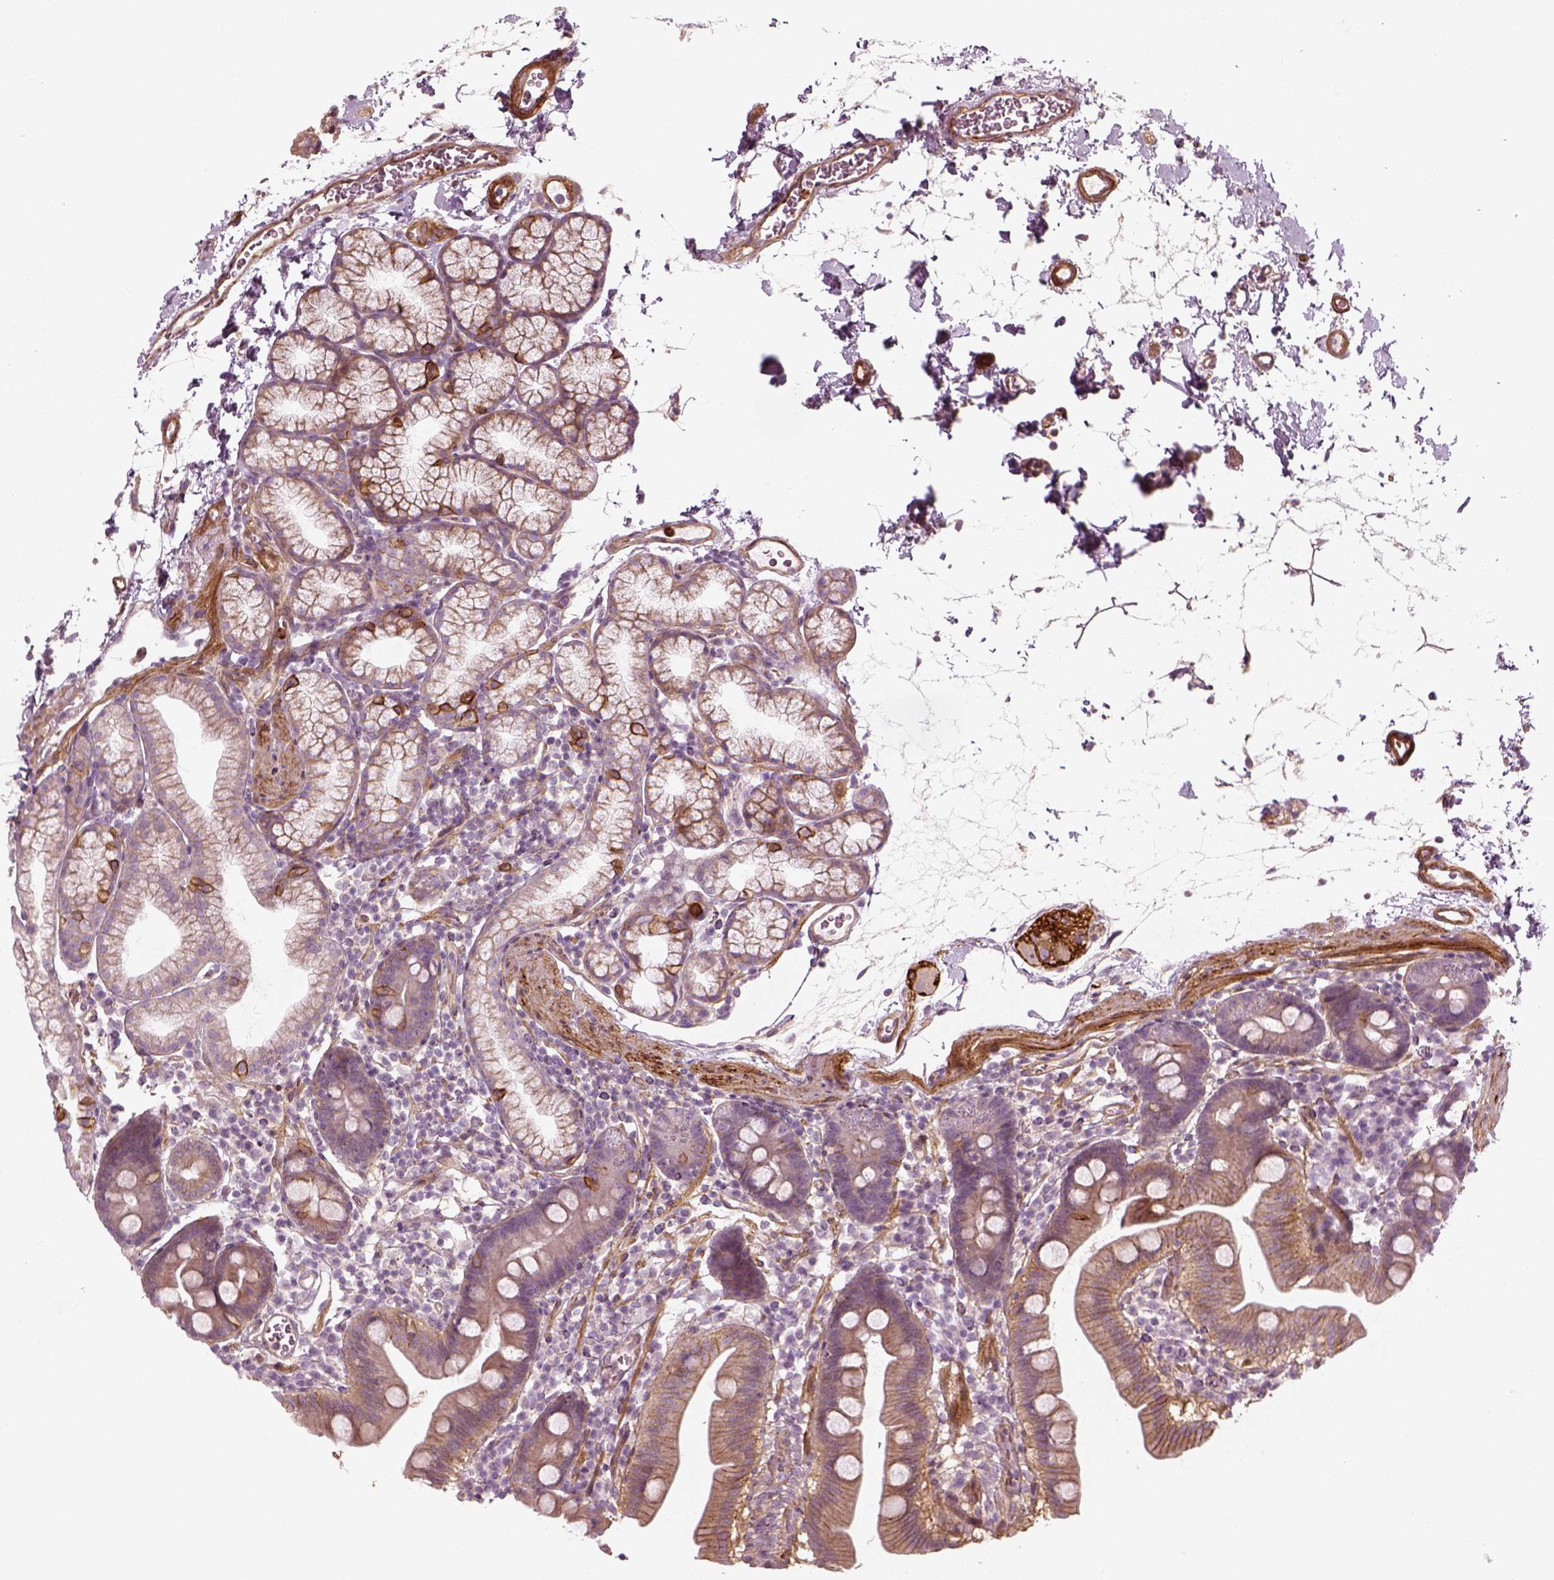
{"staining": {"intensity": "strong", "quantity": "25%-75%", "location": "cytoplasmic/membranous"}, "tissue": "duodenum", "cell_type": "Glandular cells", "image_type": "normal", "snomed": [{"axis": "morphology", "description": "Normal tissue, NOS"}, {"axis": "topography", "description": "Pancreas"}, {"axis": "topography", "description": "Duodenum"}], "caption": "This micrograph reveals immunohistochemistry staining of normal duodenum, with high strong cytoplasmic/membranous positivity in approximately 25%-75% of glandular cells.", "gene": "NPTN", "patient": {"sex": "male", "age": 59}}